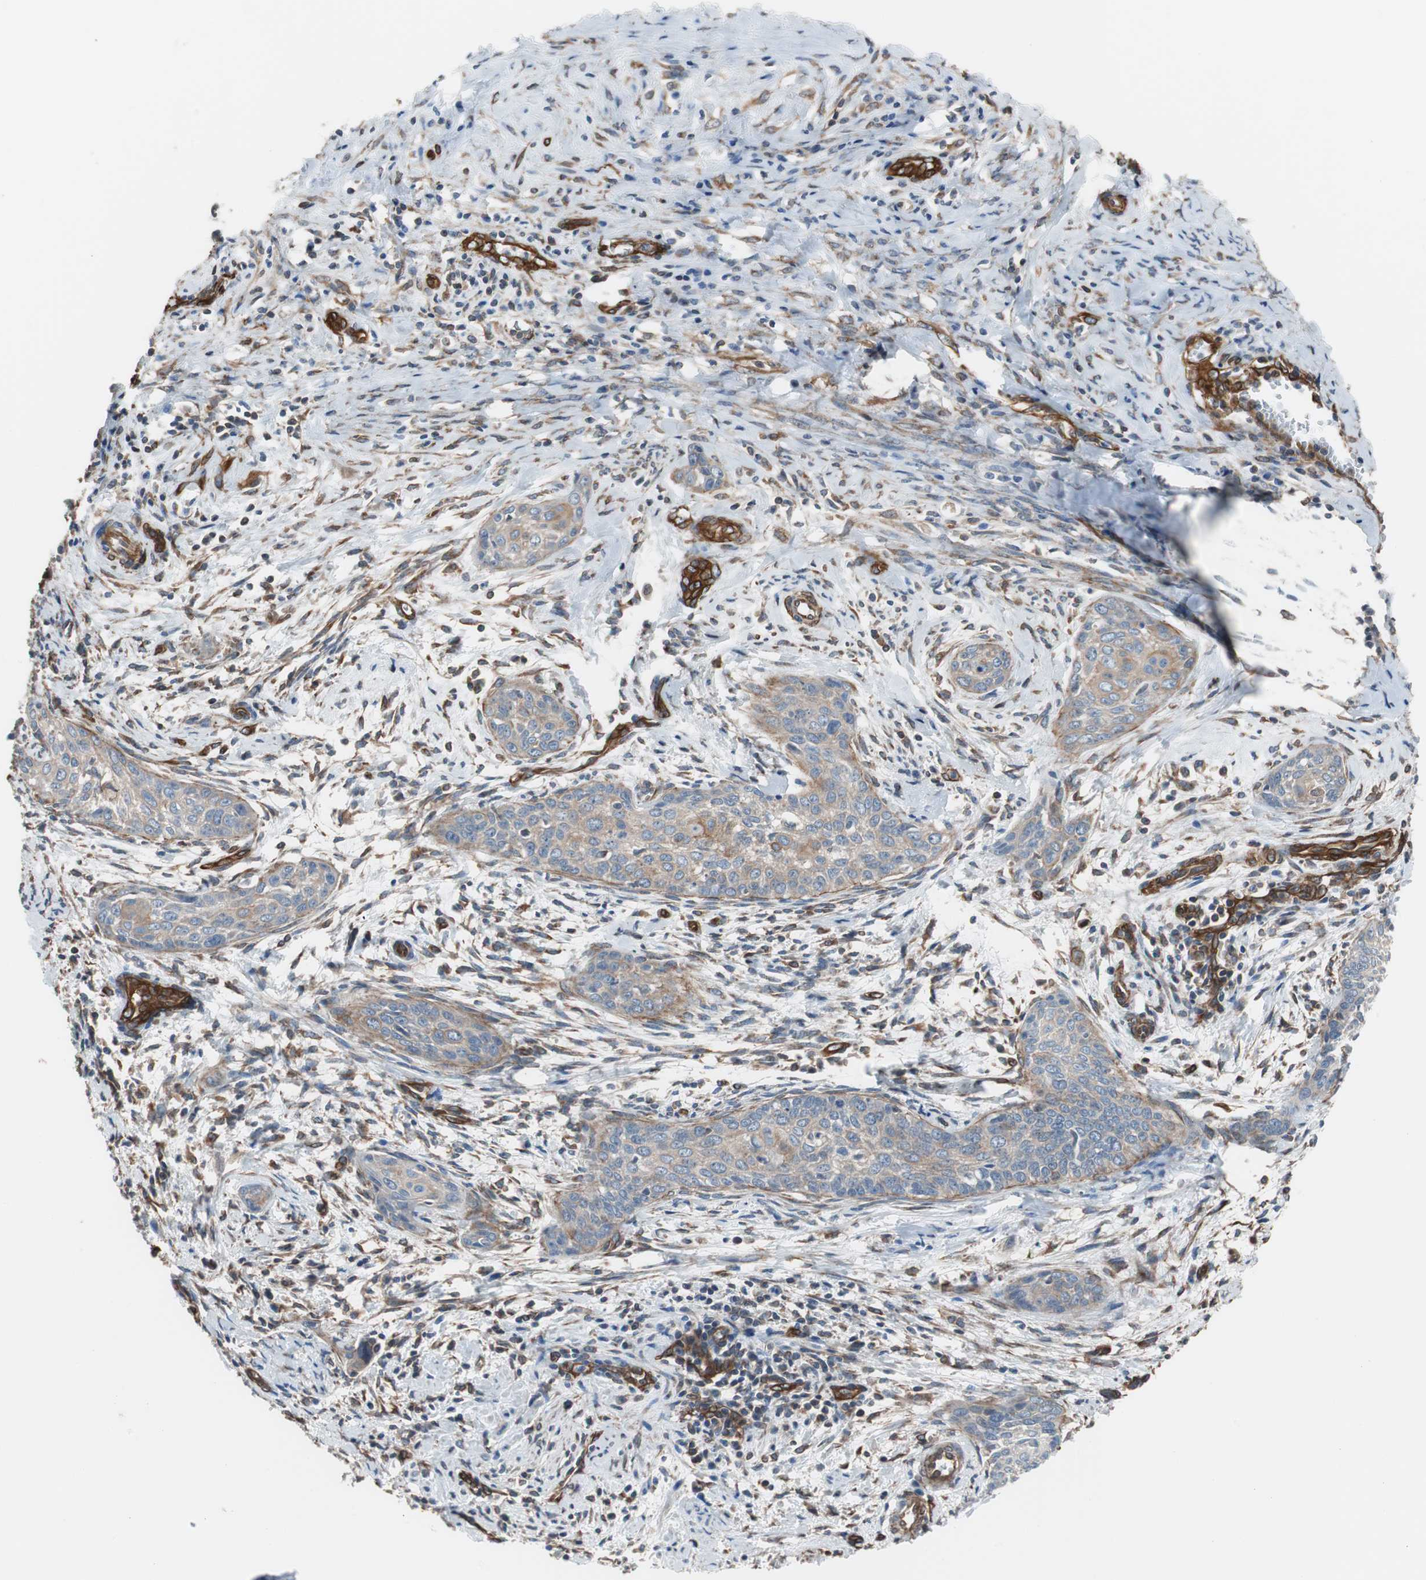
{"staining": {"intensity": "weak", "quantity": "25%-75%", "location": "cytoplasmic/membranous"}, "tissue": "cervical cancer", "cell_type": "Tumor cells", "image_type": "cancer", "snomed": [{"axis": "morphology", "description": "Squamous cell carcinoma, NOS"}, {"axis": "topography", "description": "Cervix"}], "caption": "IHC histopathology image of cervical squamous cell carcinoma stained for a protein (brown), which reveals low levels of weak cytoplasmic/membranous staining in about 25%-75% of tumor cells.", "gene": "KIF3B", "patient": {"sex": "female", "age": 33}}